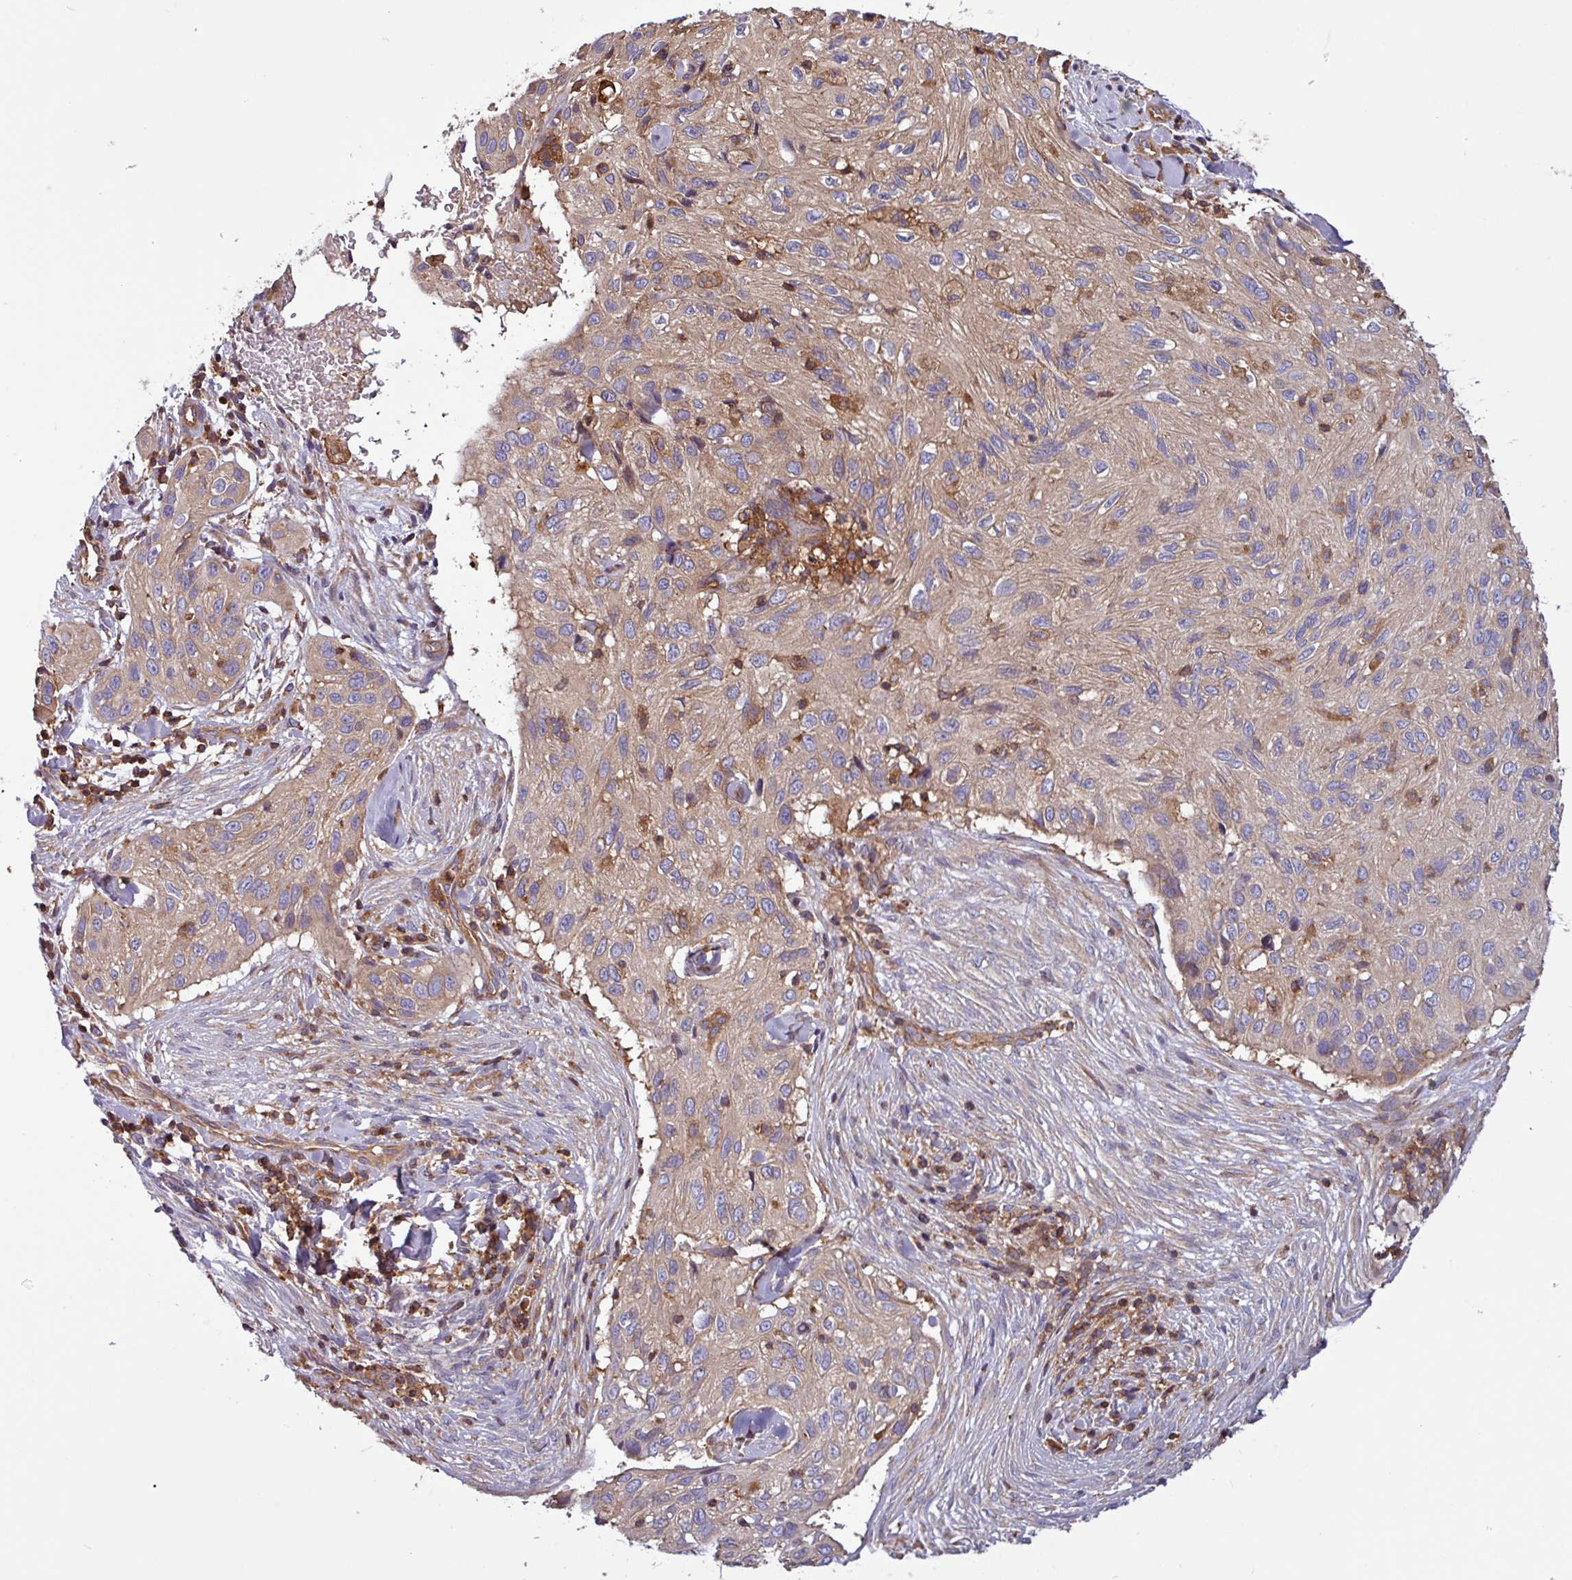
{"staining": {"intensity": "weak", "quantity": ">75%", "location": "cytoplasmic/membranous"}, "tissue": "skin cancer", "cell_type": "Tumor cells", "image_type": "cancer", "snomed": [{"axis": "morphology", "description": "Squamous cell carcinoma, NOS"}, {"axis": "topography", "description": "Skin"}], "caption": "Immunohistochemical staining of human skin squamous cell carcinoma shows low levels of weak cytoplasmic/membranous expression in approximately >75% of tumor cells.", "gene": "ACTR3", "patient": {"sex": "male", "age": 82}}